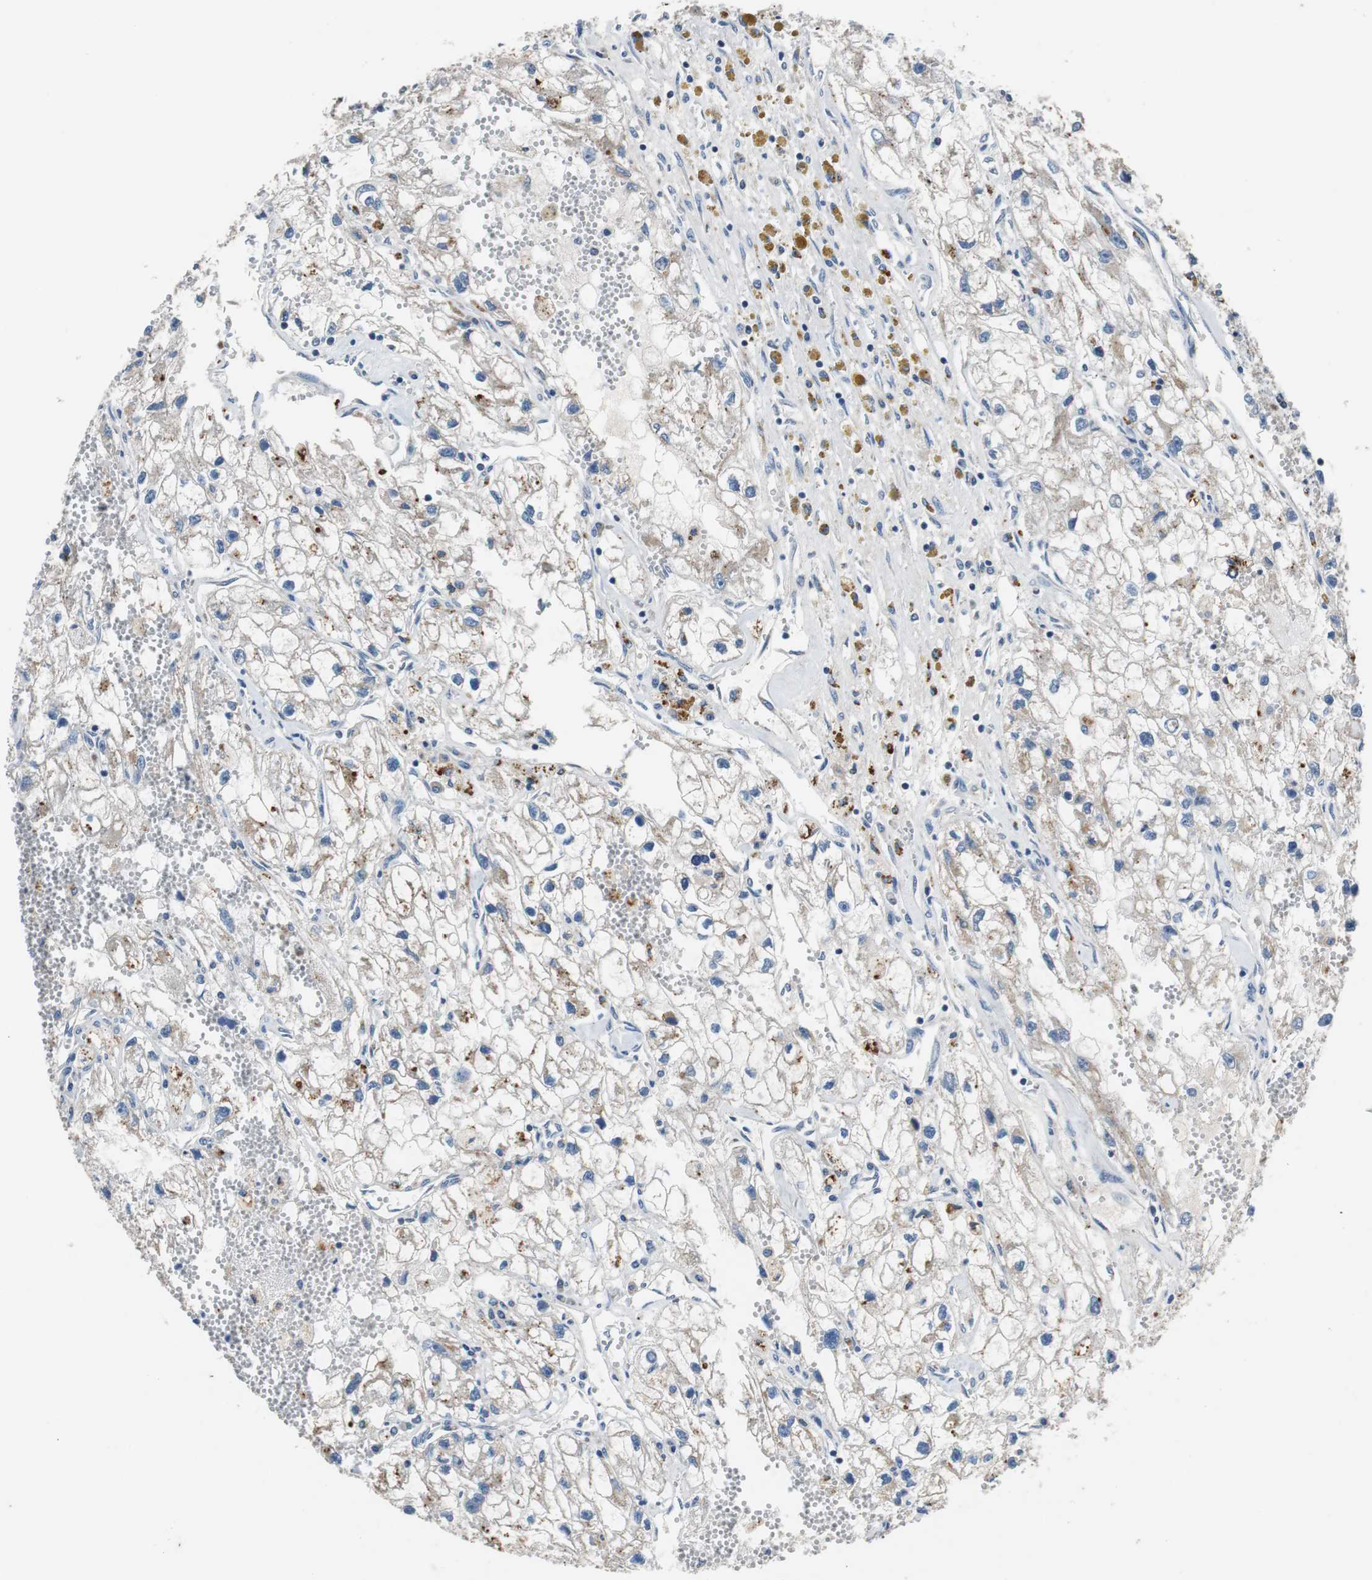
{"staining": {"intensity": "weak", "quantity": "25%-75%", "location": "cytoplasmic/membranous"}, "tissue": "renal cancer", "cell_type": "Tumor cells", "image_type": "cancer", "snomed": [{"axis": "morphology", "description": "Adenocarcinoma, NOS"}, {"axis": "topography", "description": "Kidney"}], "caption": "Renal cancer (adenocarcinoma) tissue reveals weak cytoplasmic/membranous positivity in about 25%-75% of tumor cells, visualized by immunohistochemistry. (Brightfield microscopy of DAB IHC at high magnification).", "gene": "NLGN1", "patient": {"sex": "female", "age": 70}}